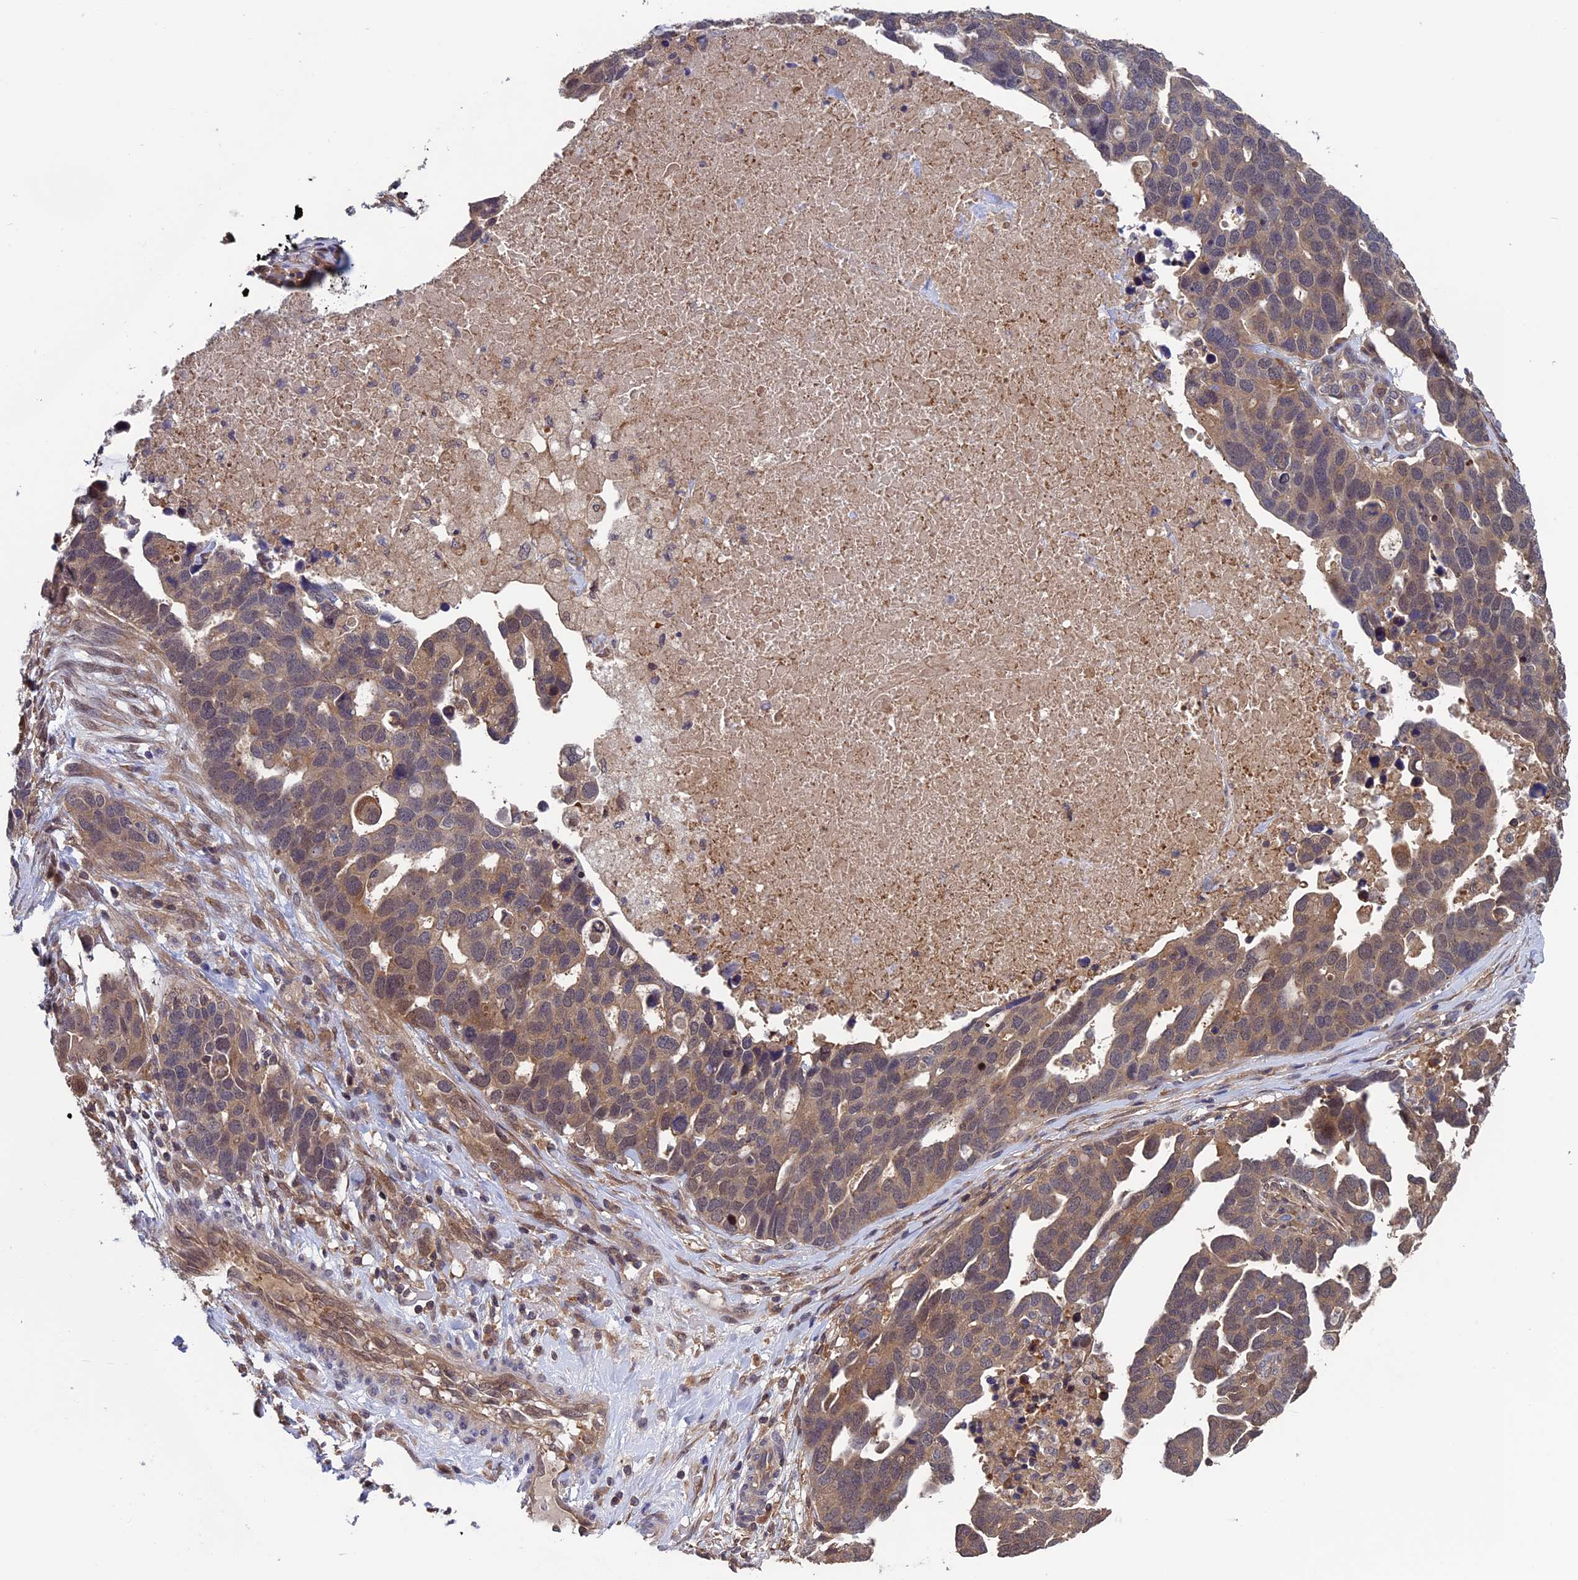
{"staining": {"intensity": "moderate", "quantity": ">75%", "location": "cytoplasmic/membranous"}, "tissue": "ovarian cancer", "cell_type": "Tumor cells", "image_type": "cancer", "snomed": [{"axis": "morphology", "description": "Cystadenocarcinoma, serous, NOS"}, {"axis": "topography", "description": "Ovary"}], "caption": "High-power microscopy captured an immunohistochemistry (IHC) micrograph of ovarian cancer (serous cystadenocarcinoma), revealing moderate cytoplasmic/membranous expression in approximately >75% of tumor cells.", "gene": "LCMT1", "patient": {"sex": "female", "age": 54}}